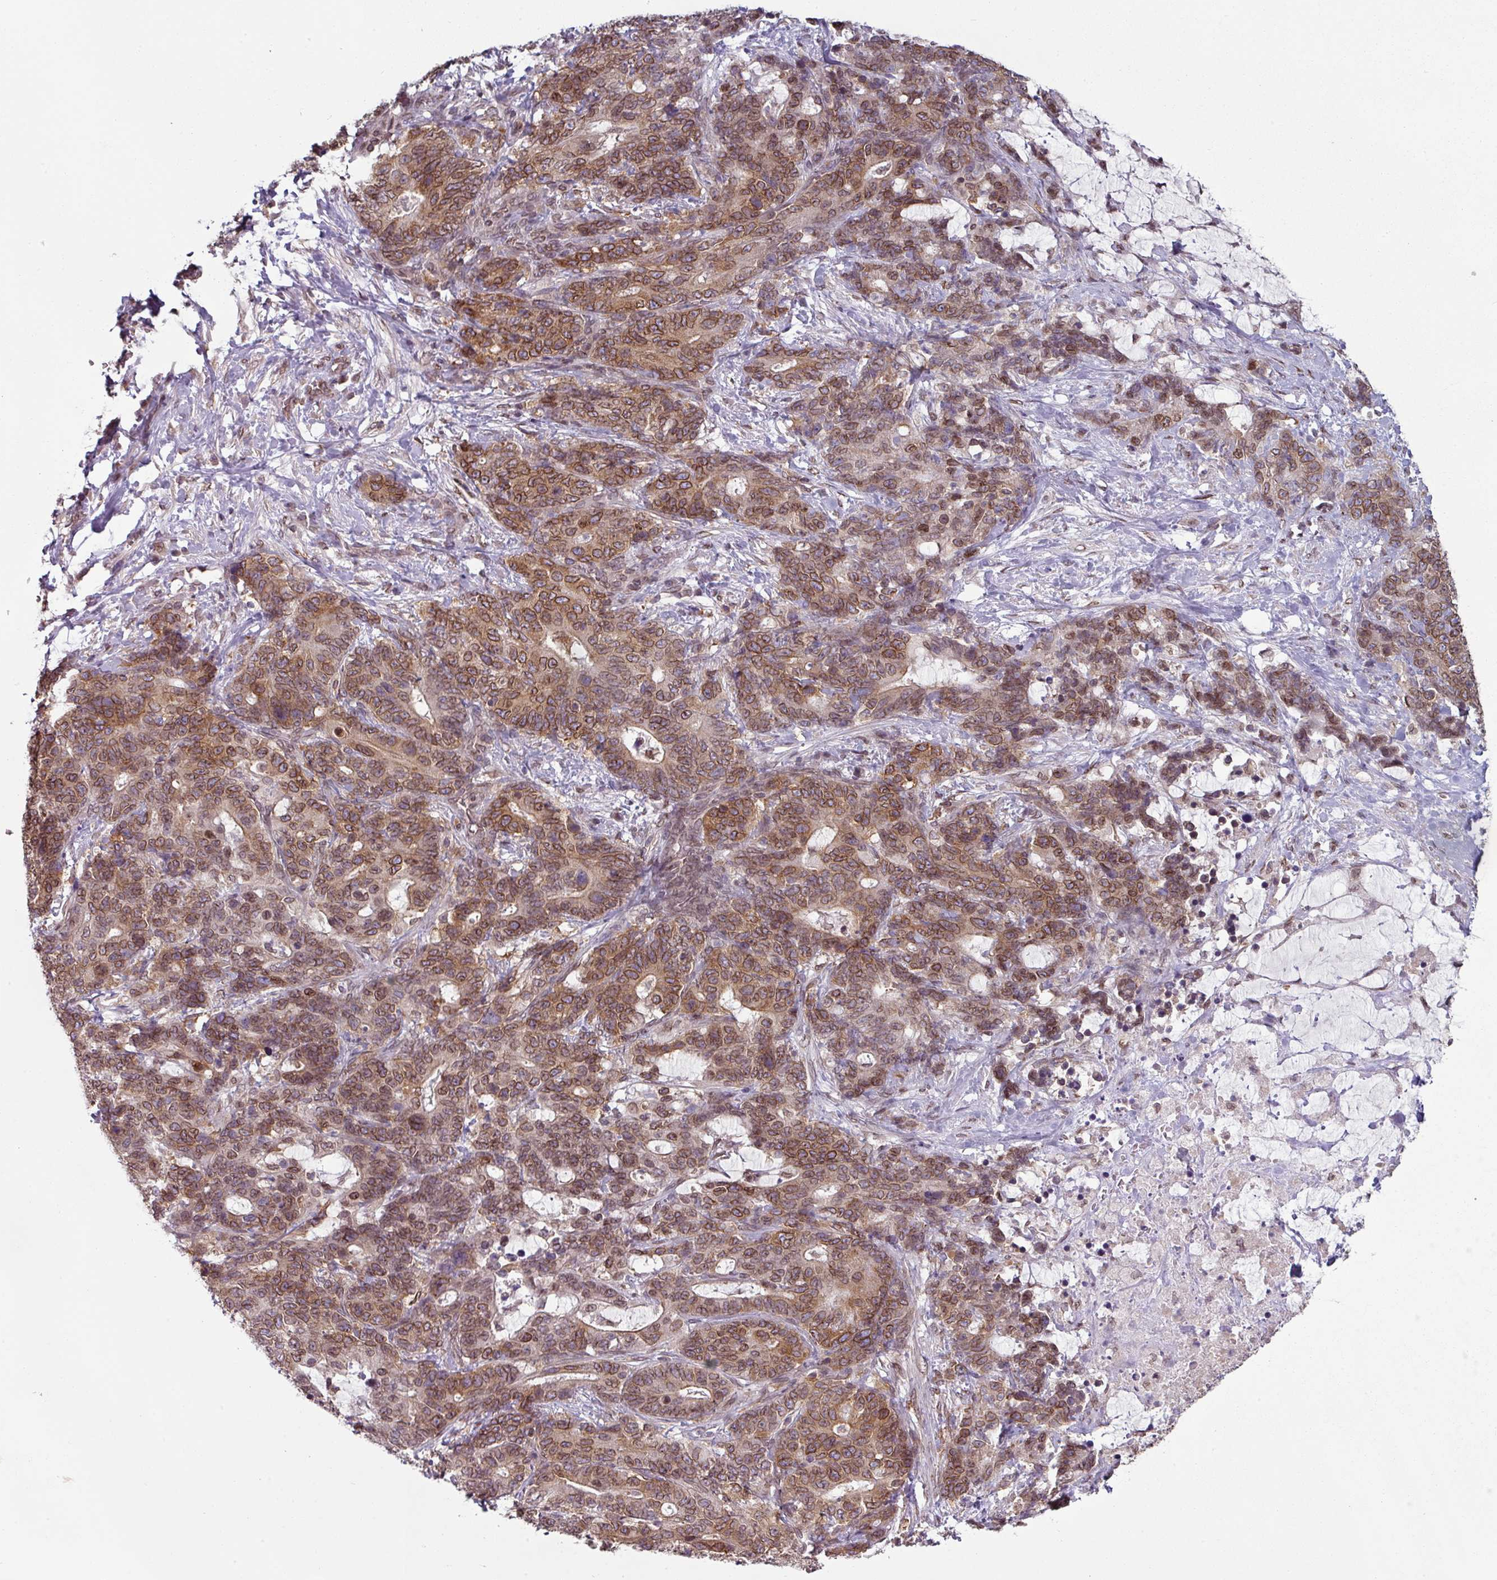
{"staining": {"intensity": "moderate", "quantity": ">75%", "location": "cytoplasmic/membranous,nuclear"}, "tissue": "stomach cancer", "cell_type": "Tumor cells", "image_type": "cancer", "snomed": [{"axis": "morphology", "description": "Normal tissue, NOS"}, {"axis": "morphology", "description": "Adenocarcinoma, NOS"}, {"axis": "topography", "description": "Stomach"}], "caption": "This is a histology image of IHC staining of stomach adenocarcinoma, which shows moderate staining in the cytoplasmic/membranous and nuclear of tumor cells.", "gene": "RANGAP1", "patient": {"sex": "female", "age": 64}}